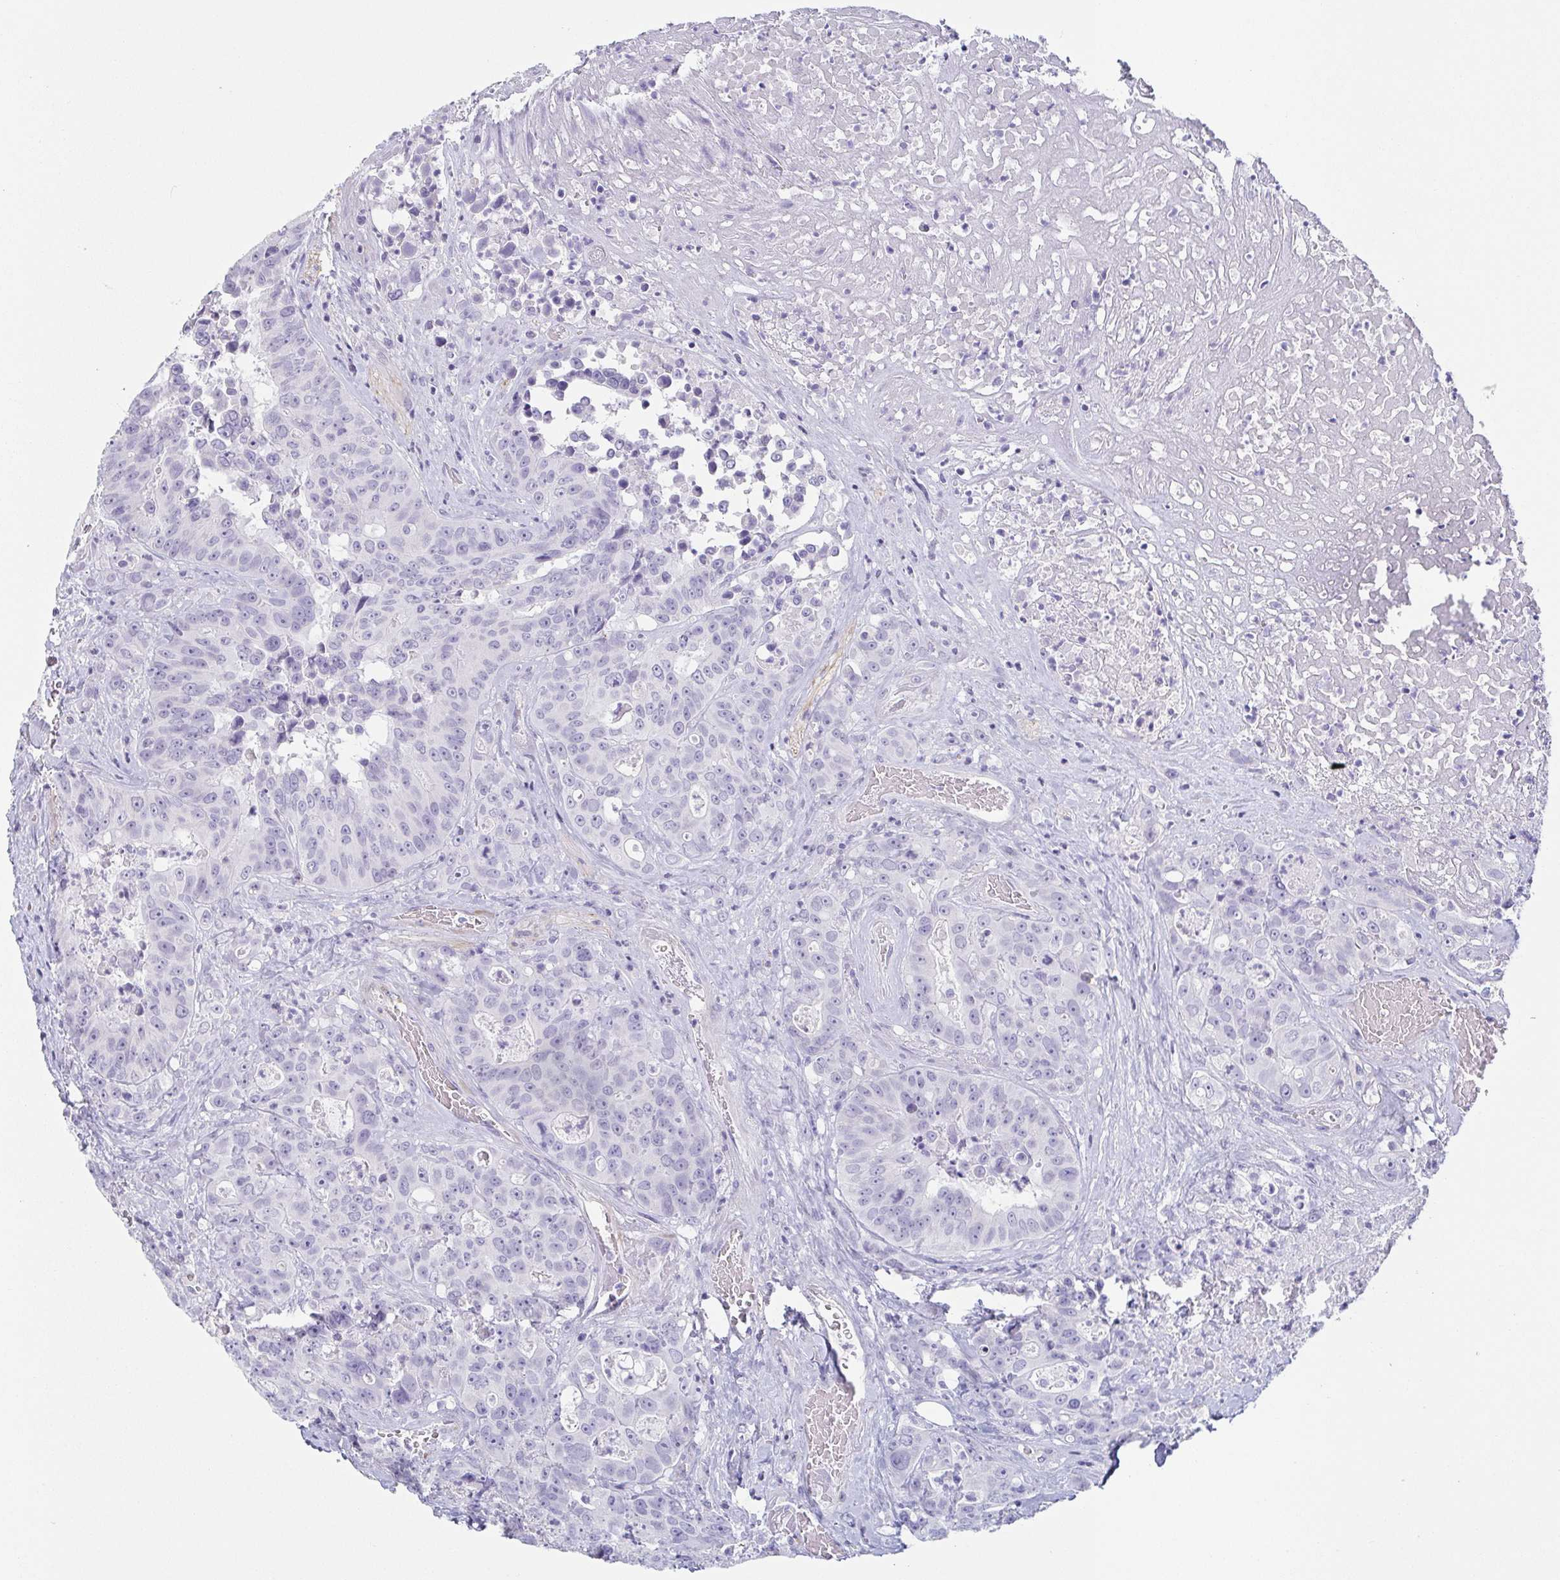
{"staining": {"intensity": "negative", "quantity": "none", "location": "none"}, "tissue": "colorectal cancer", "cell_type": "Tumor cells", "image_type": "cancer", "snomed": [{"axis": "morphology", "description": "Adenocarcinoma, NOS"}, {"axis": "topography", "description": "Rectum"}], "caption": "Immunohistochemical staining of human colorectal adenocarcinoma exhibits no significant staining in tumor cells. The staining is performed using DAB brown chromogen with nuclei counter-stained in using hematoxylin.", "gene": "PRR27", "patient": {"sex": "female", "age": 62}}